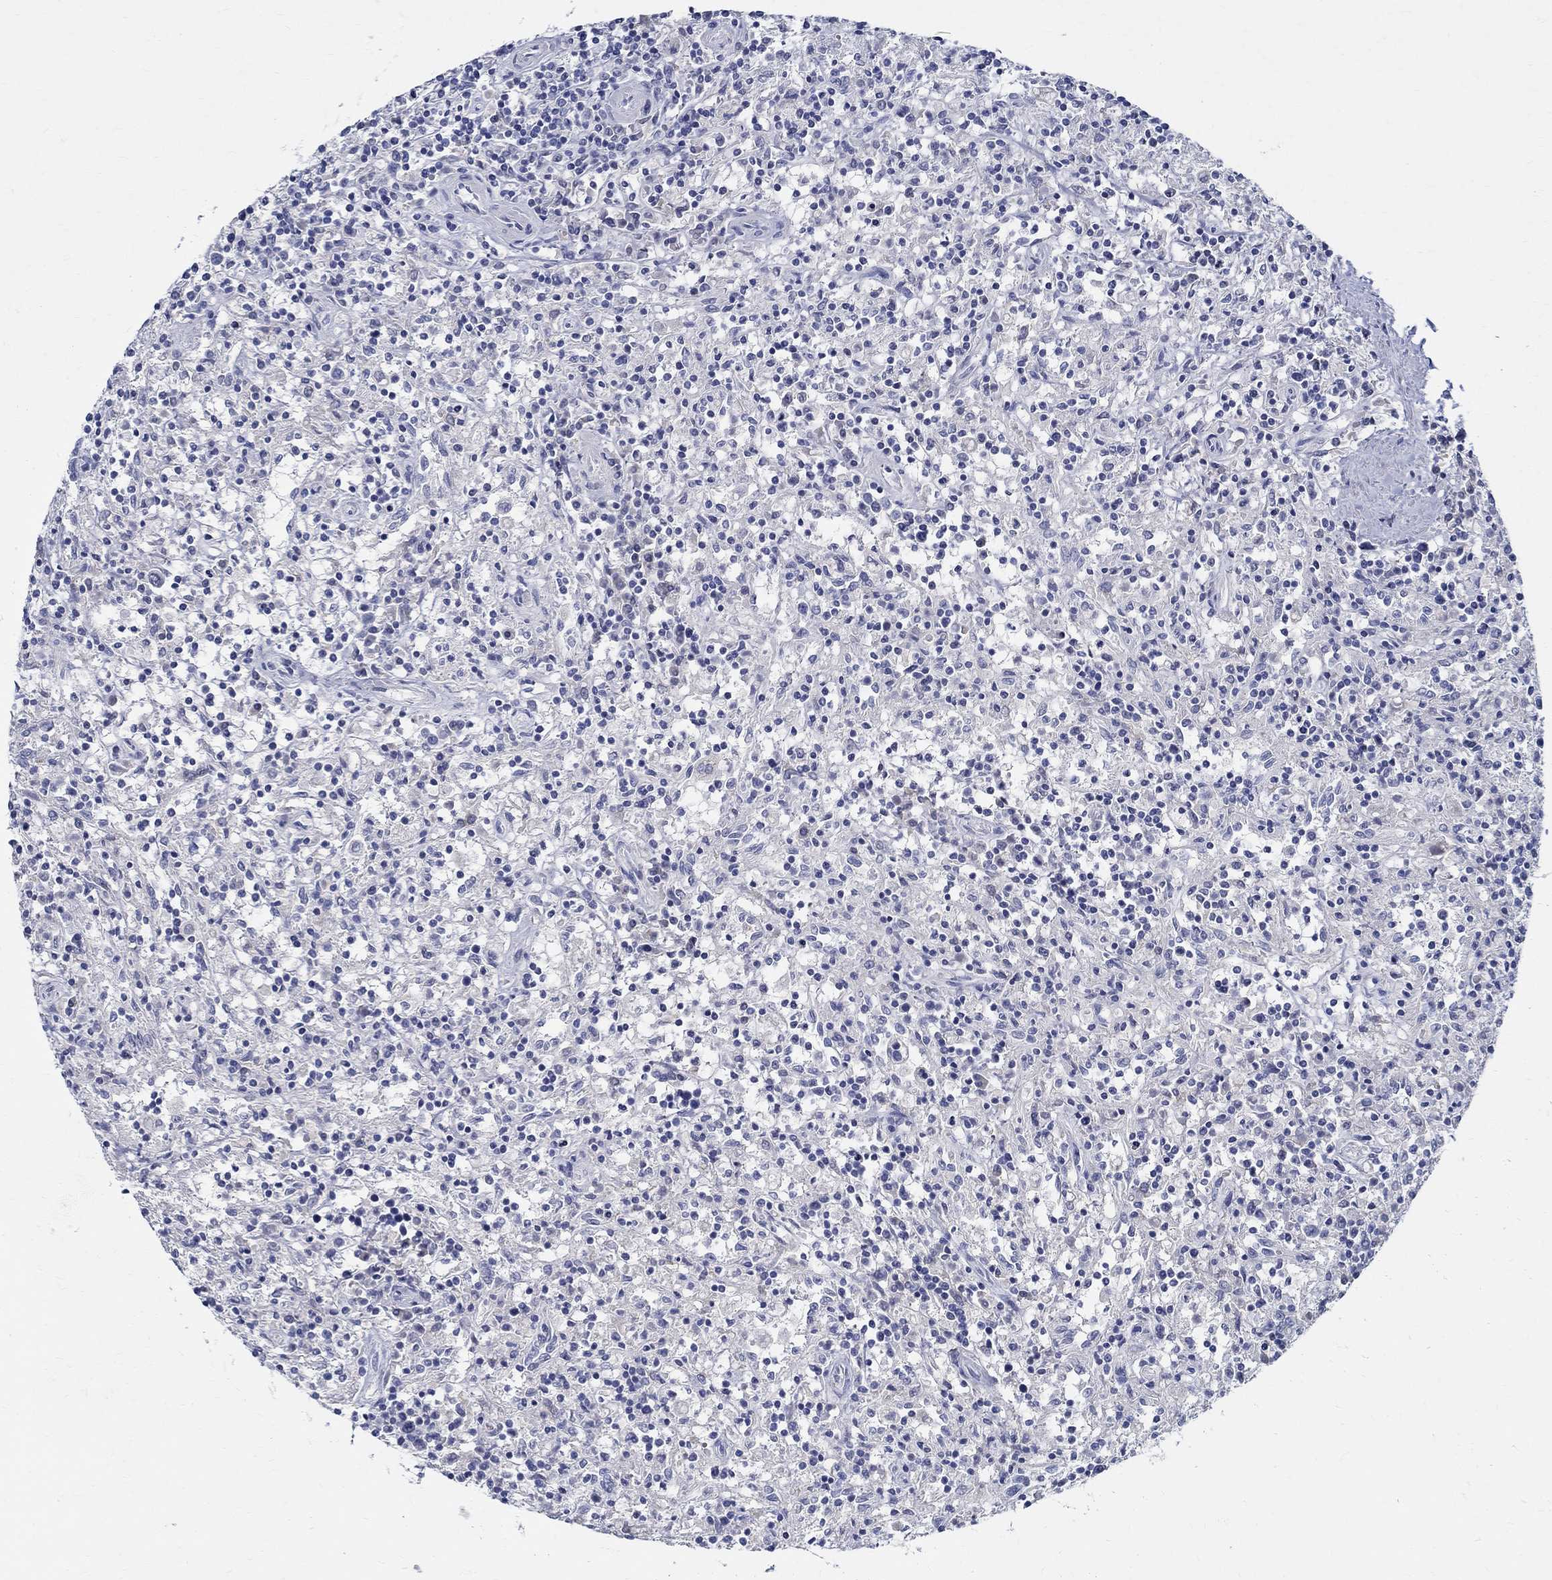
{"staining": {"intensity": "negative", "quantity": "none", "location": "none"}, "tissue": "lymphoma", "cell_type": "Tumor cells", "image_type": "cancer", "snomed": [{"axis": "morphology", "description": "Malignant lymphoma, non-Hodgkin's type, Low grade"}, {"axis": "topography", "description": "Spleen"}], "caption": "This is an immunohistochemistry micrograph of human low-grade malignant lymphoma, non-Hodgkin's type. There is no positivity in tumor cells.", "gene": "CETN1", "patient": {"sex": "male", "age": 62}}